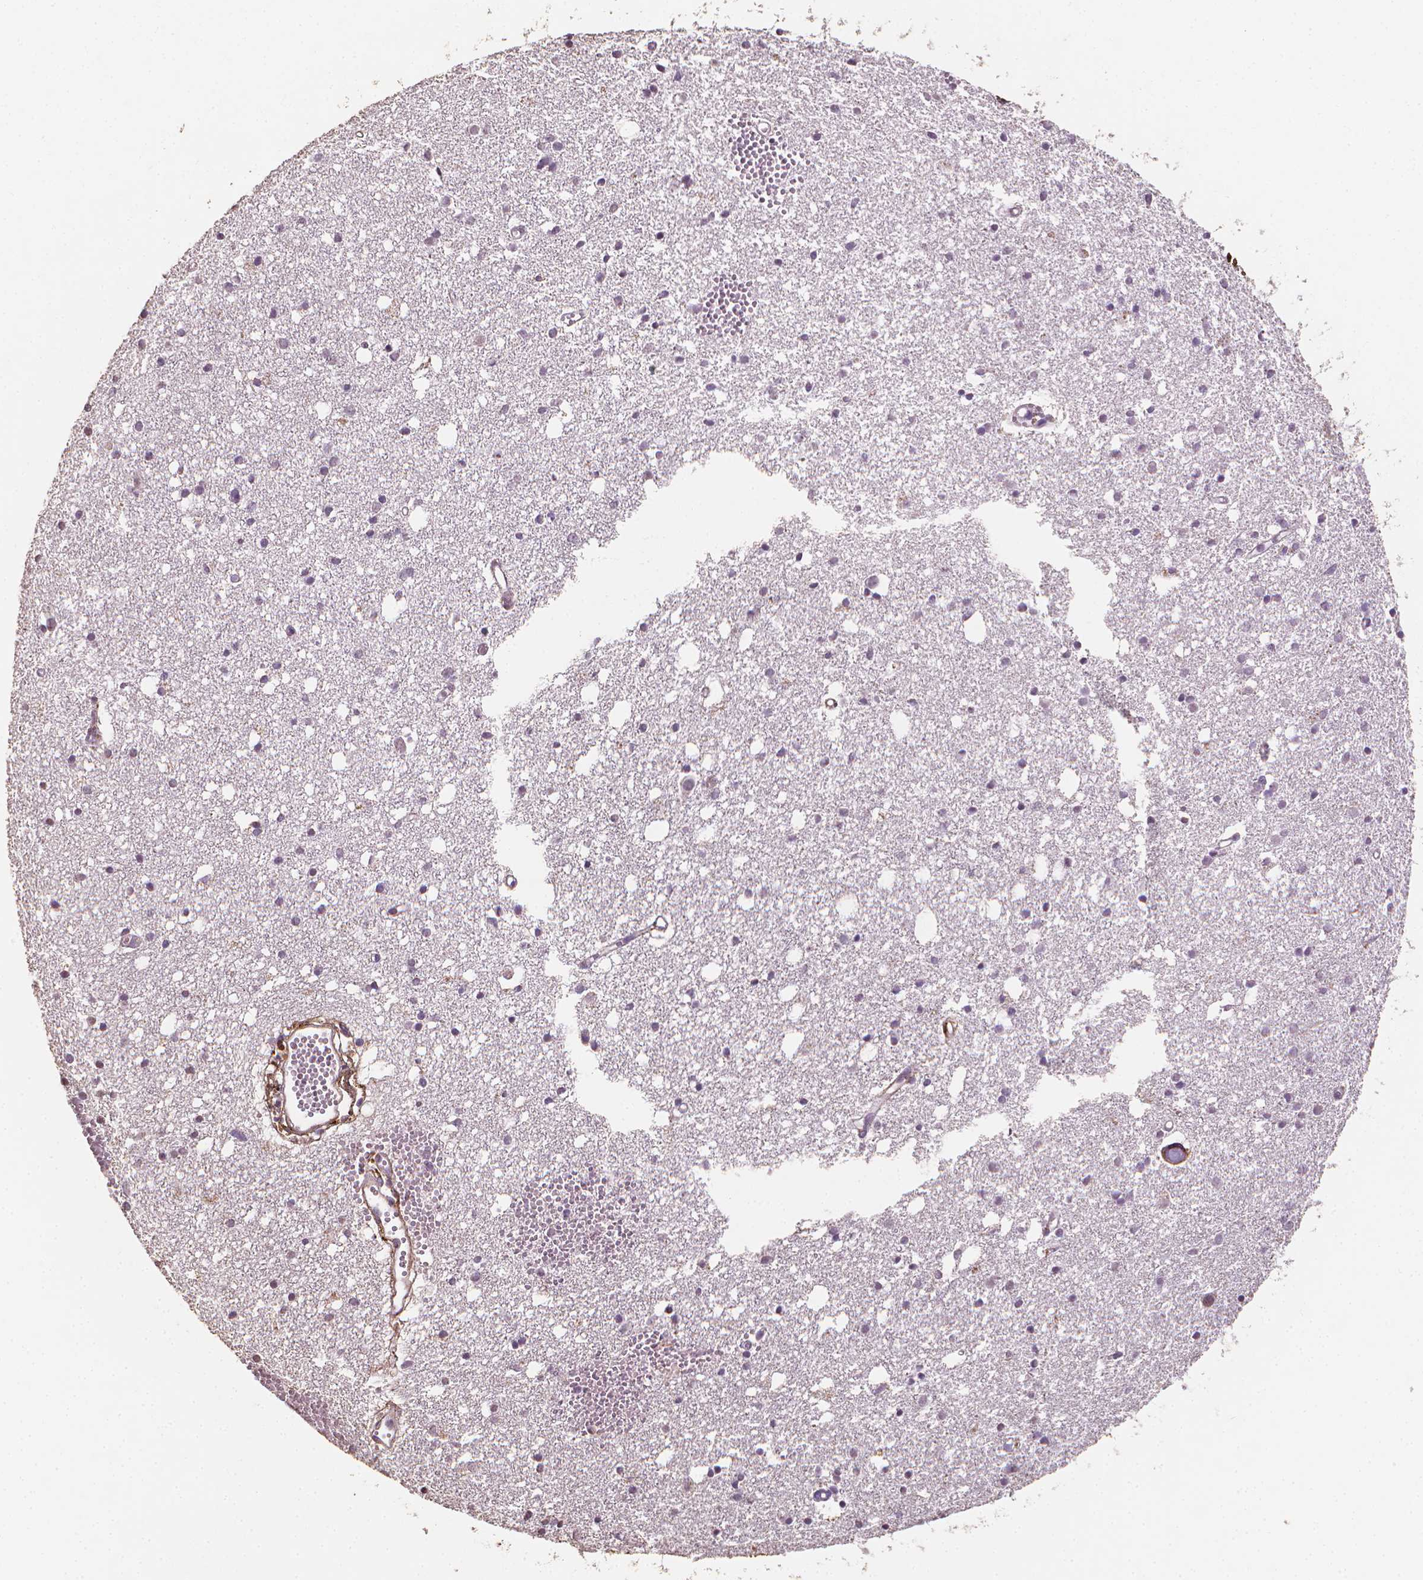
{"staining": {"intensity": "moderate", "quantity": "25%-75%", "location": "cytoplasmic/membranous"}, "tissue": "cerebral cortex", "cell_type": "Endothelial cells", "image_type": "normal", "snomed": [{"axis": "morphology", "description": "Normal tissue, NOS"}, {"axis": "morphology", "description": "Glioma, malignant, High grade"}, {"axis": "topography", "description": "Cerebral cortex"}], "caption": "This is an image of immunohistochemistry (IHC) staining of benign cerebral cortex, which shows moderate expression in the cytoplasmic/membranous of endothelial cells.", "gene": "DCN", "patient": {"sex": "male", "age": 71}}